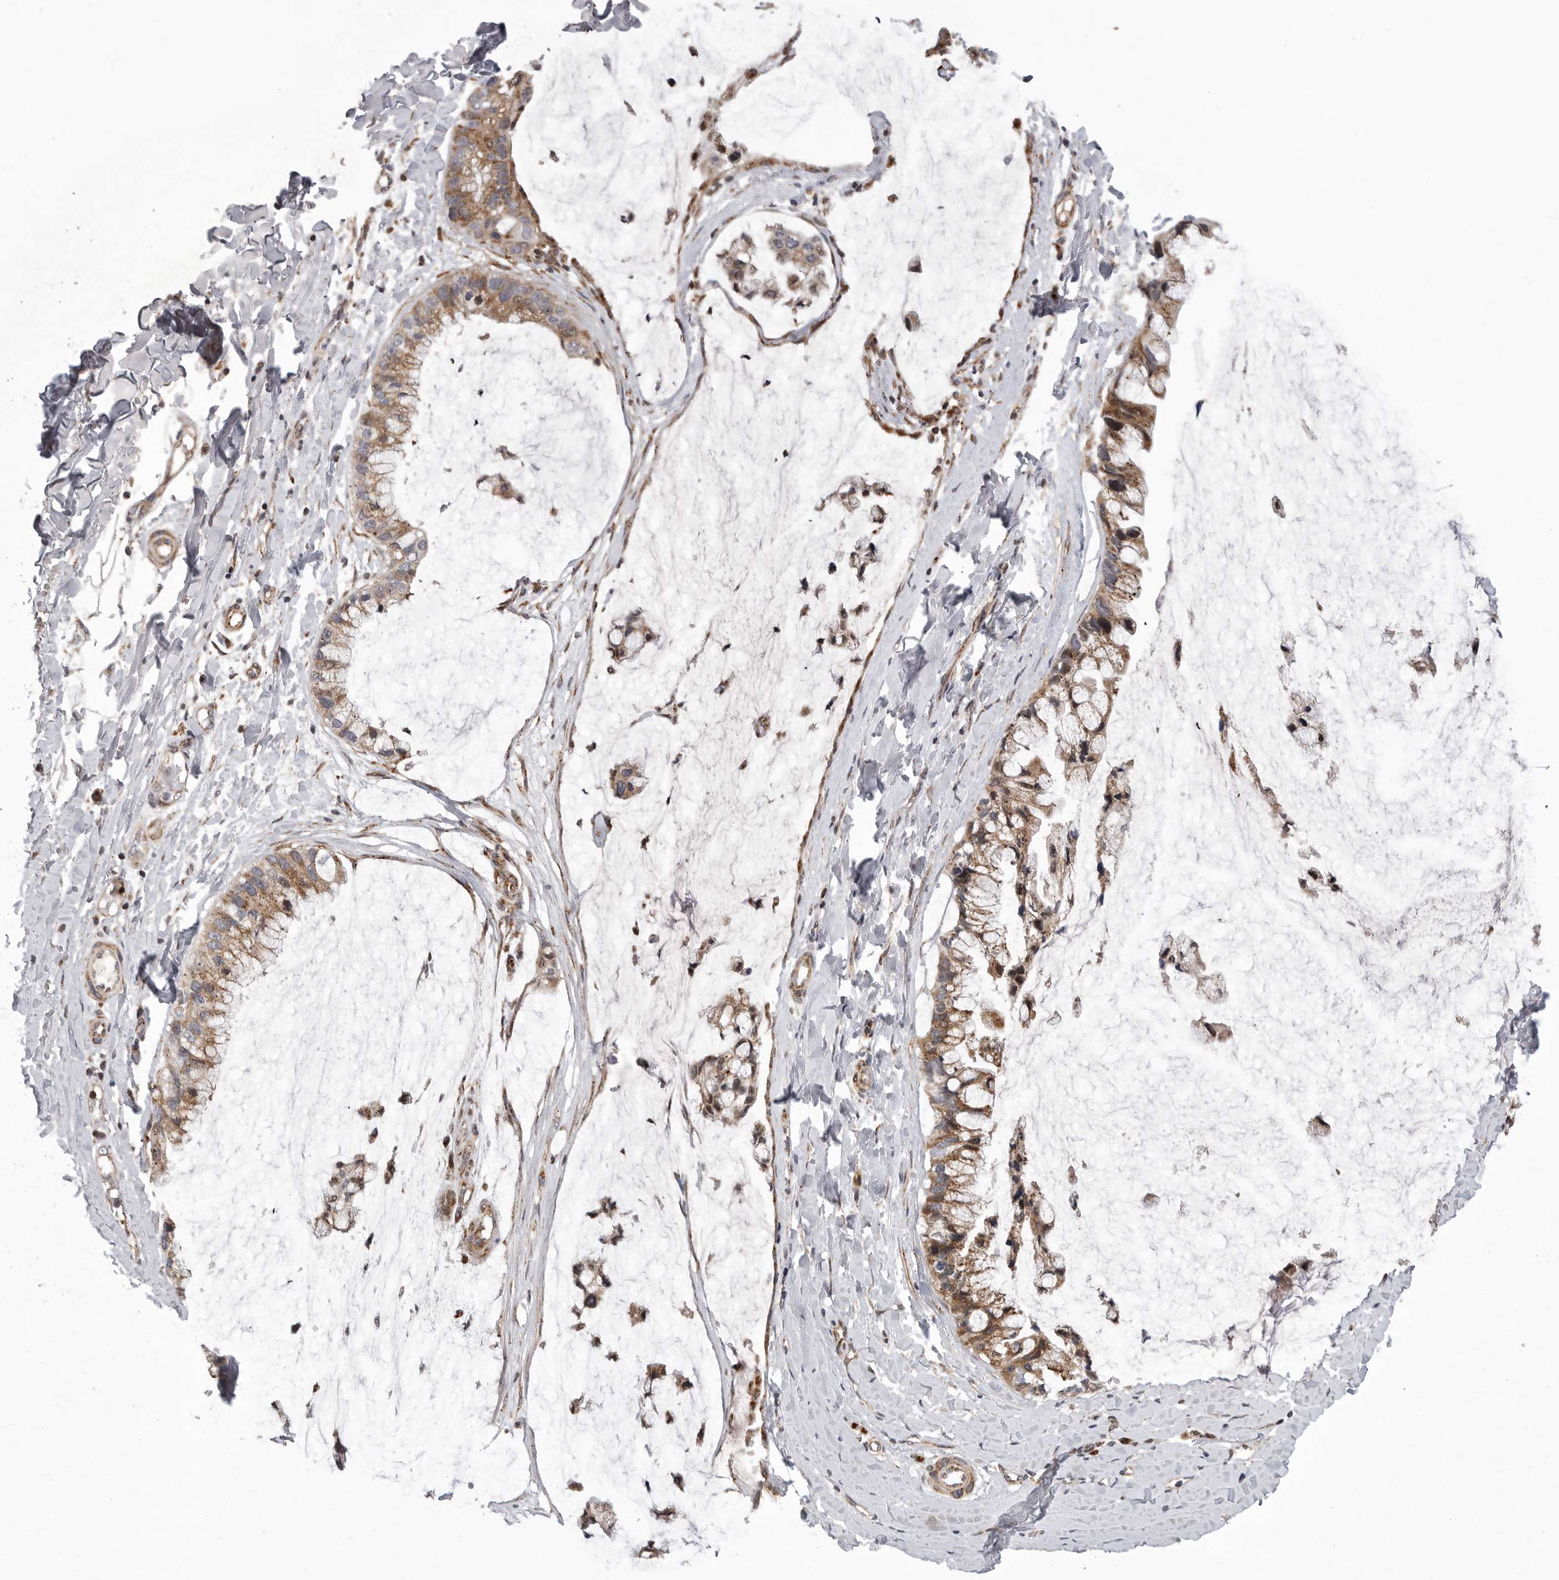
{"staining": {"intensity": "moderate", "quantity": ">75%", "location": "cytoplasmic/membranous"}, "tissue": "ovarian cancer", "cell_type": "Tumor cells", "image_type": "cancer", "snomed": [{"axis": "morphology", "description": "Cystadenocarcinoma, mucinous, NOS"}, {"axis": "topography", "description": "Ovary"}], "caption": "Protein staining of ovarian cancer tissue demonstrates moderate cytoplasmic/membranous expression in approximately >75% of tumor cells. The protein of interest is shown in brown color, while the nuclei are stained blue.", "gene": "TMPRSS11F", "patient": {"sex": "female", "age": 39}}